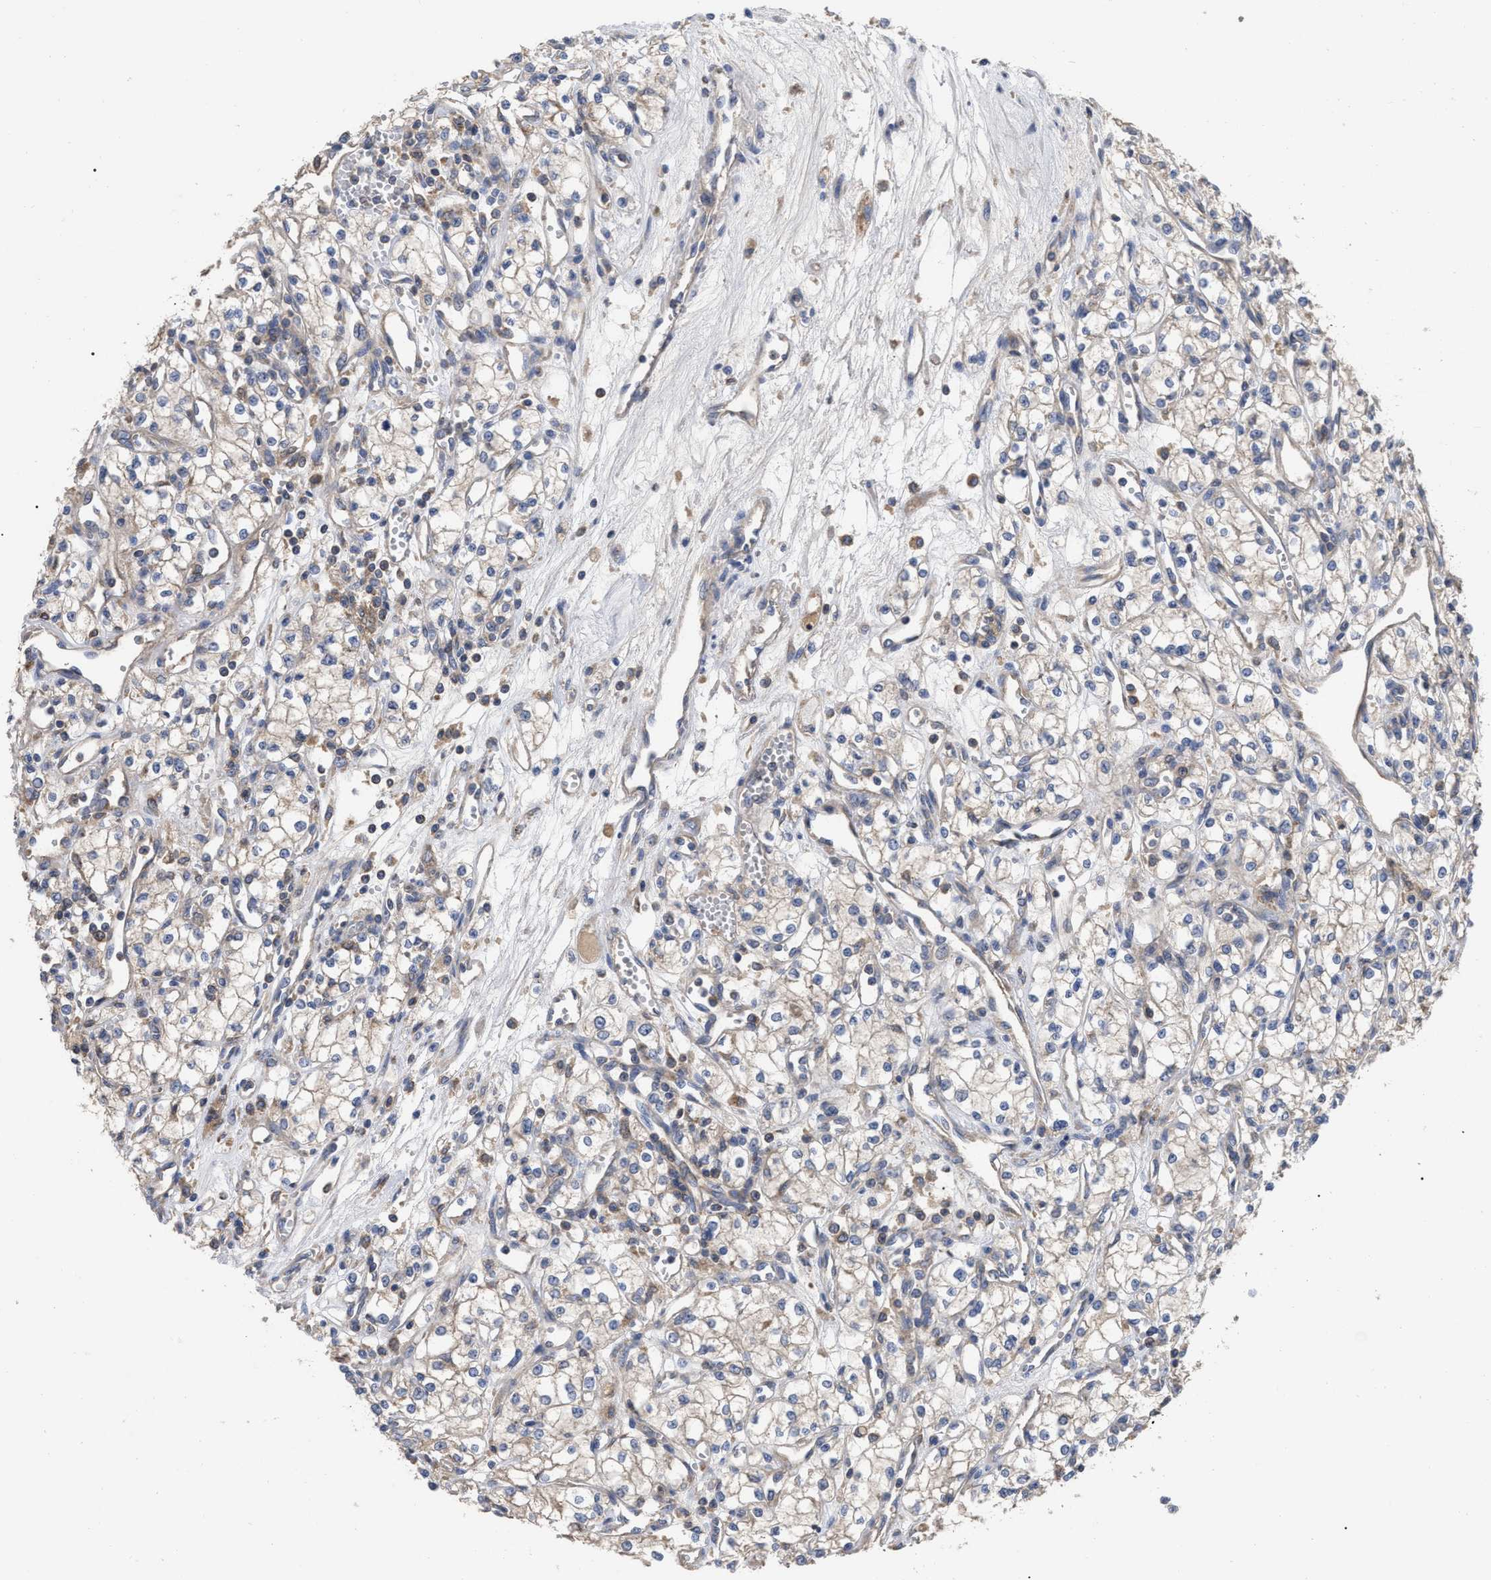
{"staining": {"intensity": "weak", "quantity": "25%-75%", "location": "cytoplasmic/membranous"}, "tissue": "renal cancer", "cell_type": "Tumor cells", "image_type": "cancer", "snomed": [{"axis": "morphology", "description": "Adenocarcinoma, NOS"}, {"axis": "topography", "description": "Kidney"}], "caption": "Human renal adenocarcinoma stained for a protein (brown) reveals weak cytoplasmic/membranous positive staining in about 25%-75% of tumor cells.", "gene": "RAP1GDS1", "patient": {"sex": "male", "age": 59}}